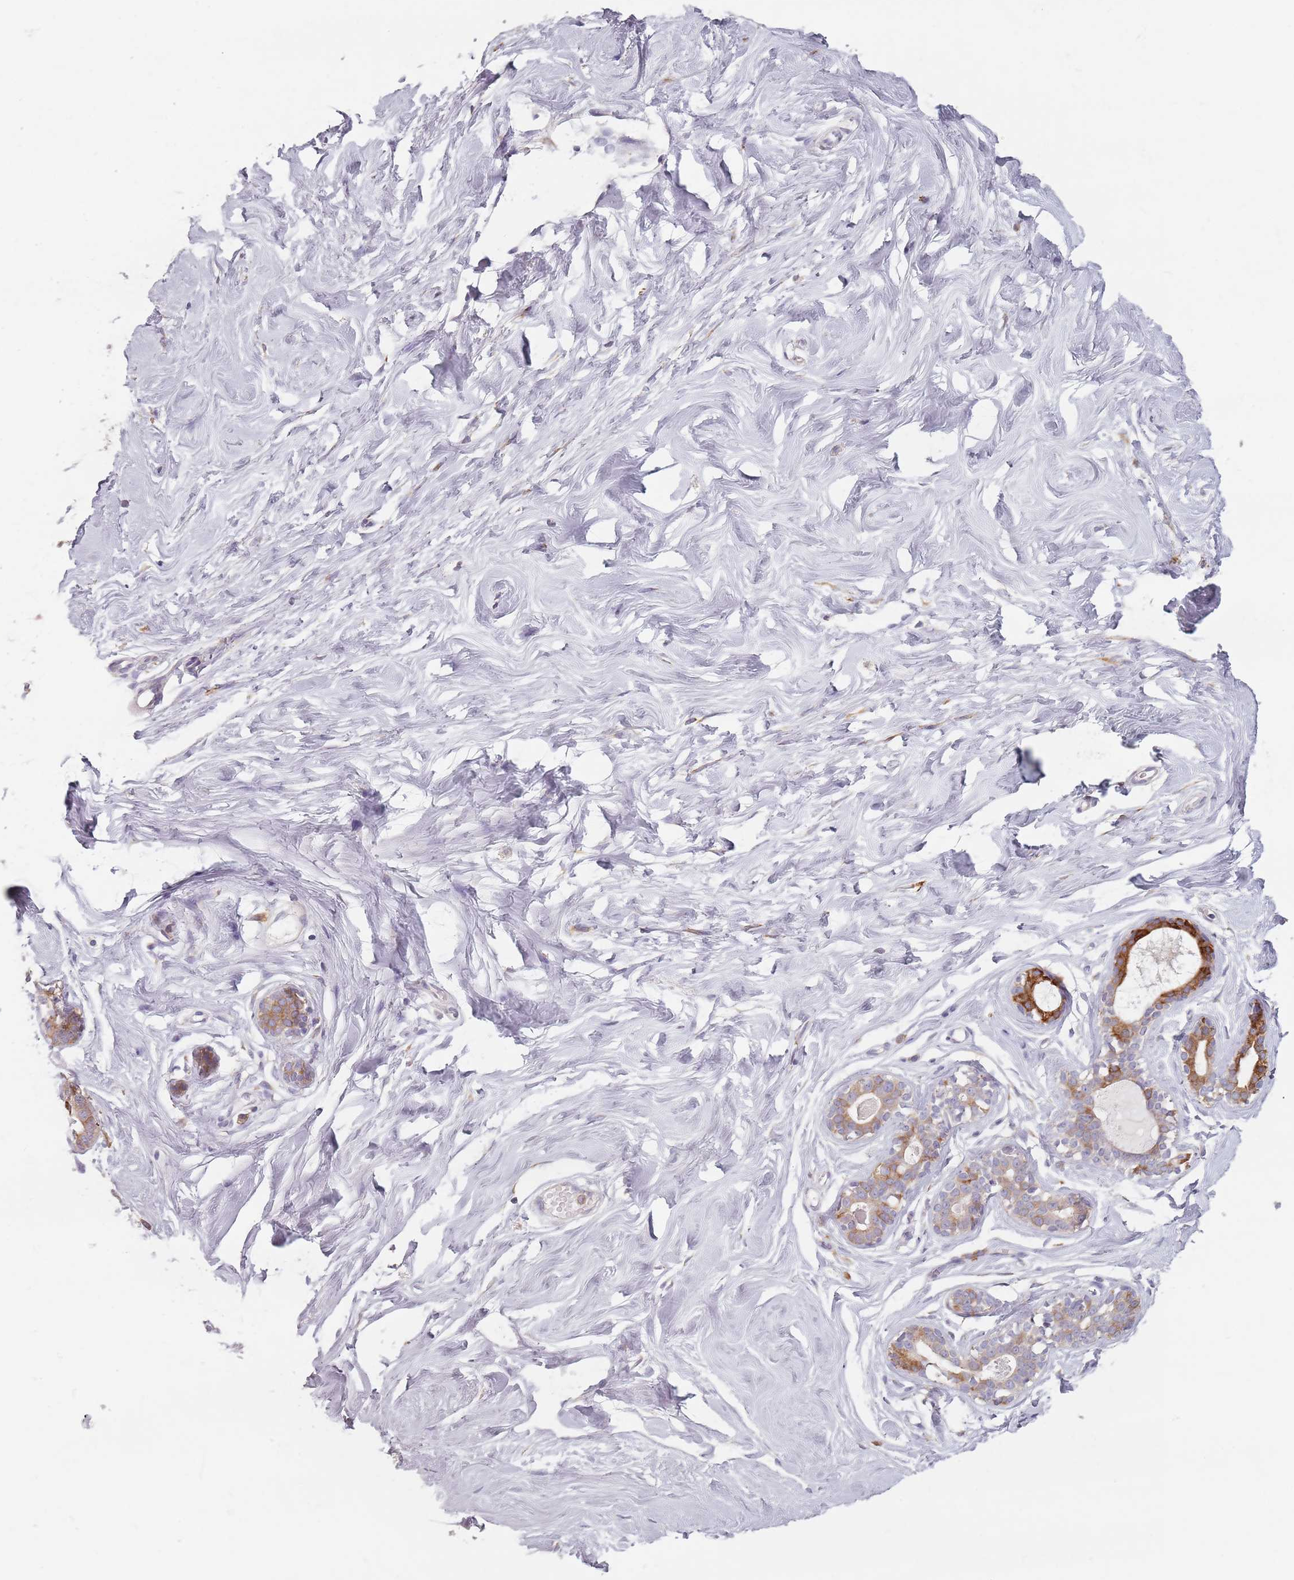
{"staining": {"intensity": "negative", "quantity": "none", "location": "none"}, "tissue": "breast", "cell_type": "Adipocytes", "image_type": "normal", "snomed": [{"axis": "morphology", "description": "Normal tissue, NOS"}, {"axis": "morphology", "description": "Adenoma, NOS"}, {"axis": "topography", "description": "Breast"}], "caption": "A high-resolution histopathology image shows immunohistochemistry staining of benign breast, which demonstrates no significant positivity in adipocytes. Brightfield microscopy of IHC stained with DAB (3,3'-diaminobenzidine) (brown) and hematoxylin (blue), captured at high magnification.", "gene": "RPS9", "patient": {"sex": "female", "age": 23}}